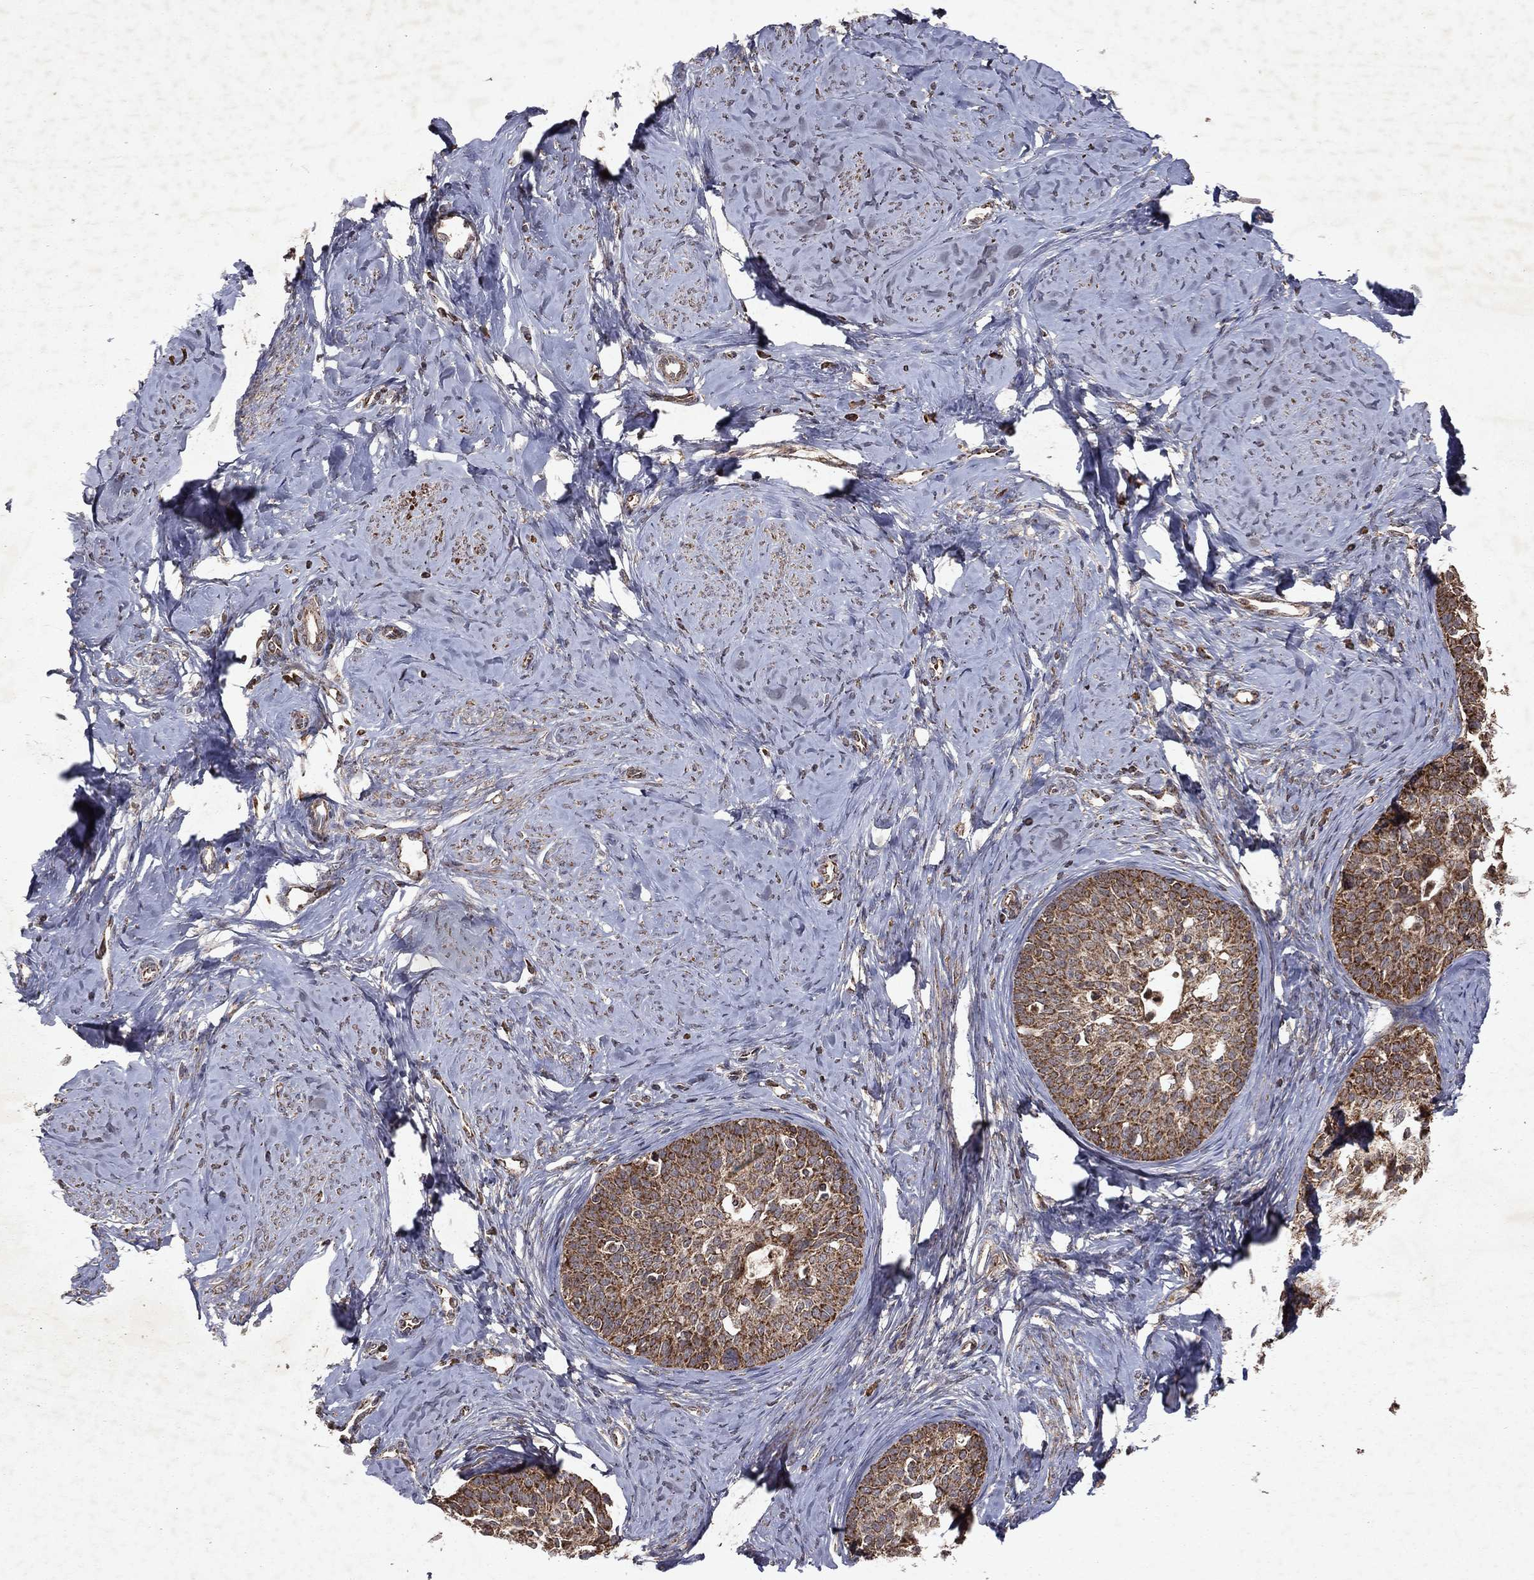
{"staining": {"intensity": "strong", "quantity": ">75%", "location": "cytoplasmic/membranous"}, "tissue": "cervical cancer", "cell_type": "Tumor cells", "image_type": "cancer", "snomed": [{"axis": "morphology", "description": "Squamous cell carcinoma, NOS"}, {"axis": "topography", "description": "Cervix"}], "caption": "Cervical cancer (squamous cell carcinoma) tissue exhibits strong cytoplasmic/membranous expression in about >75% of tumor cells, visualized by immunohistochemistry.", "gene": "PYROXD2", "patient": {"sex": "female", "age": 51}}